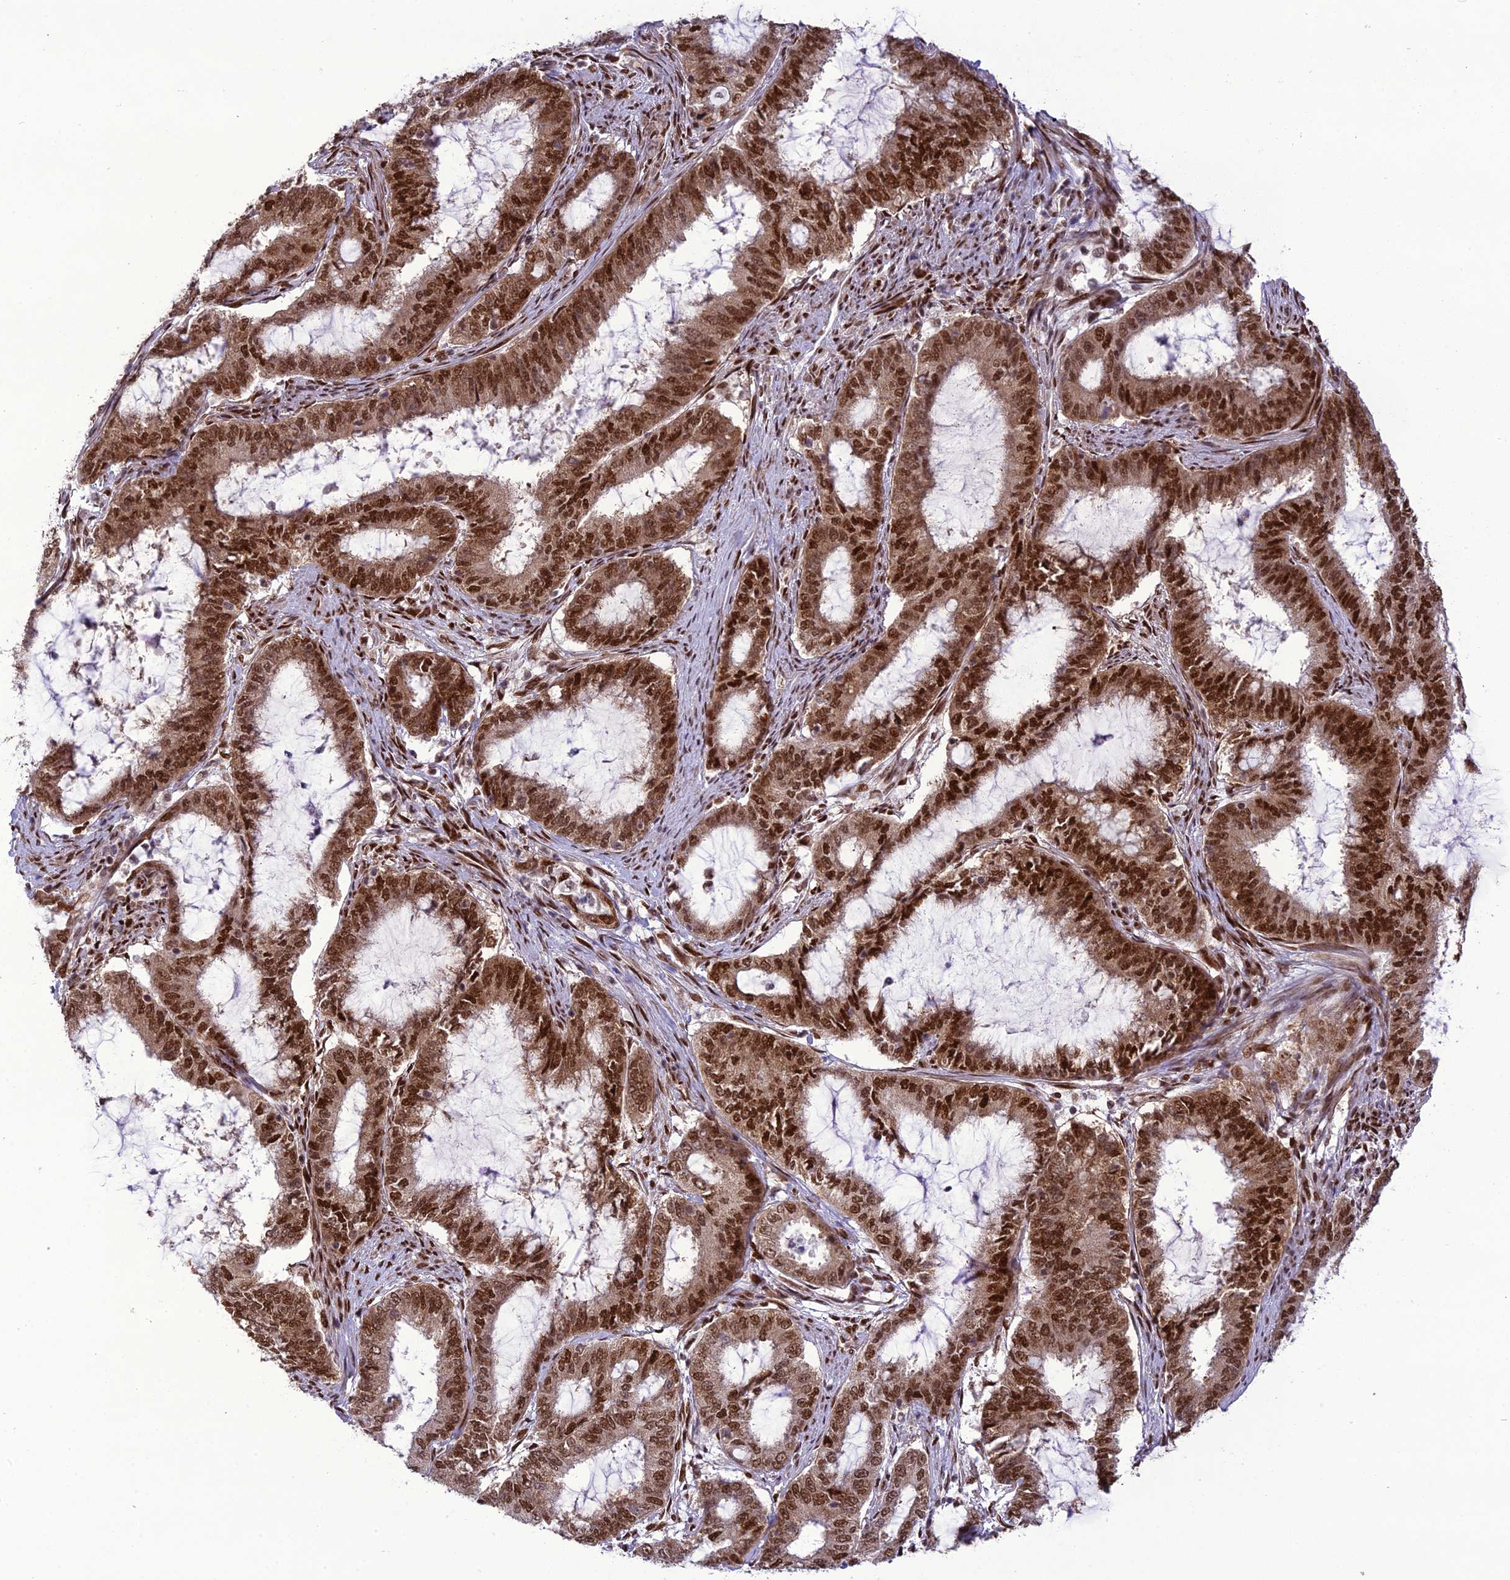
{"staining": {"intensity": "strong", "quantity": ">75%", "location": "nuclear"}, "tissue": "endometrial cancer", "cell_type": "Tumor cells", "image_type": "cancer", "snomed": [{"axis": "morphology", "description": "Adenocarcinoma, NOS"}, {"axis": "topography", "description": "Endometrium"}], "caption": "Tumor cells display high levels of strong nuclear staining in about >75% of cells in endometrial cancer (adenocarcinoma).", "gene": "DDX1", "patient": {"sex": "female", "age": 51}}